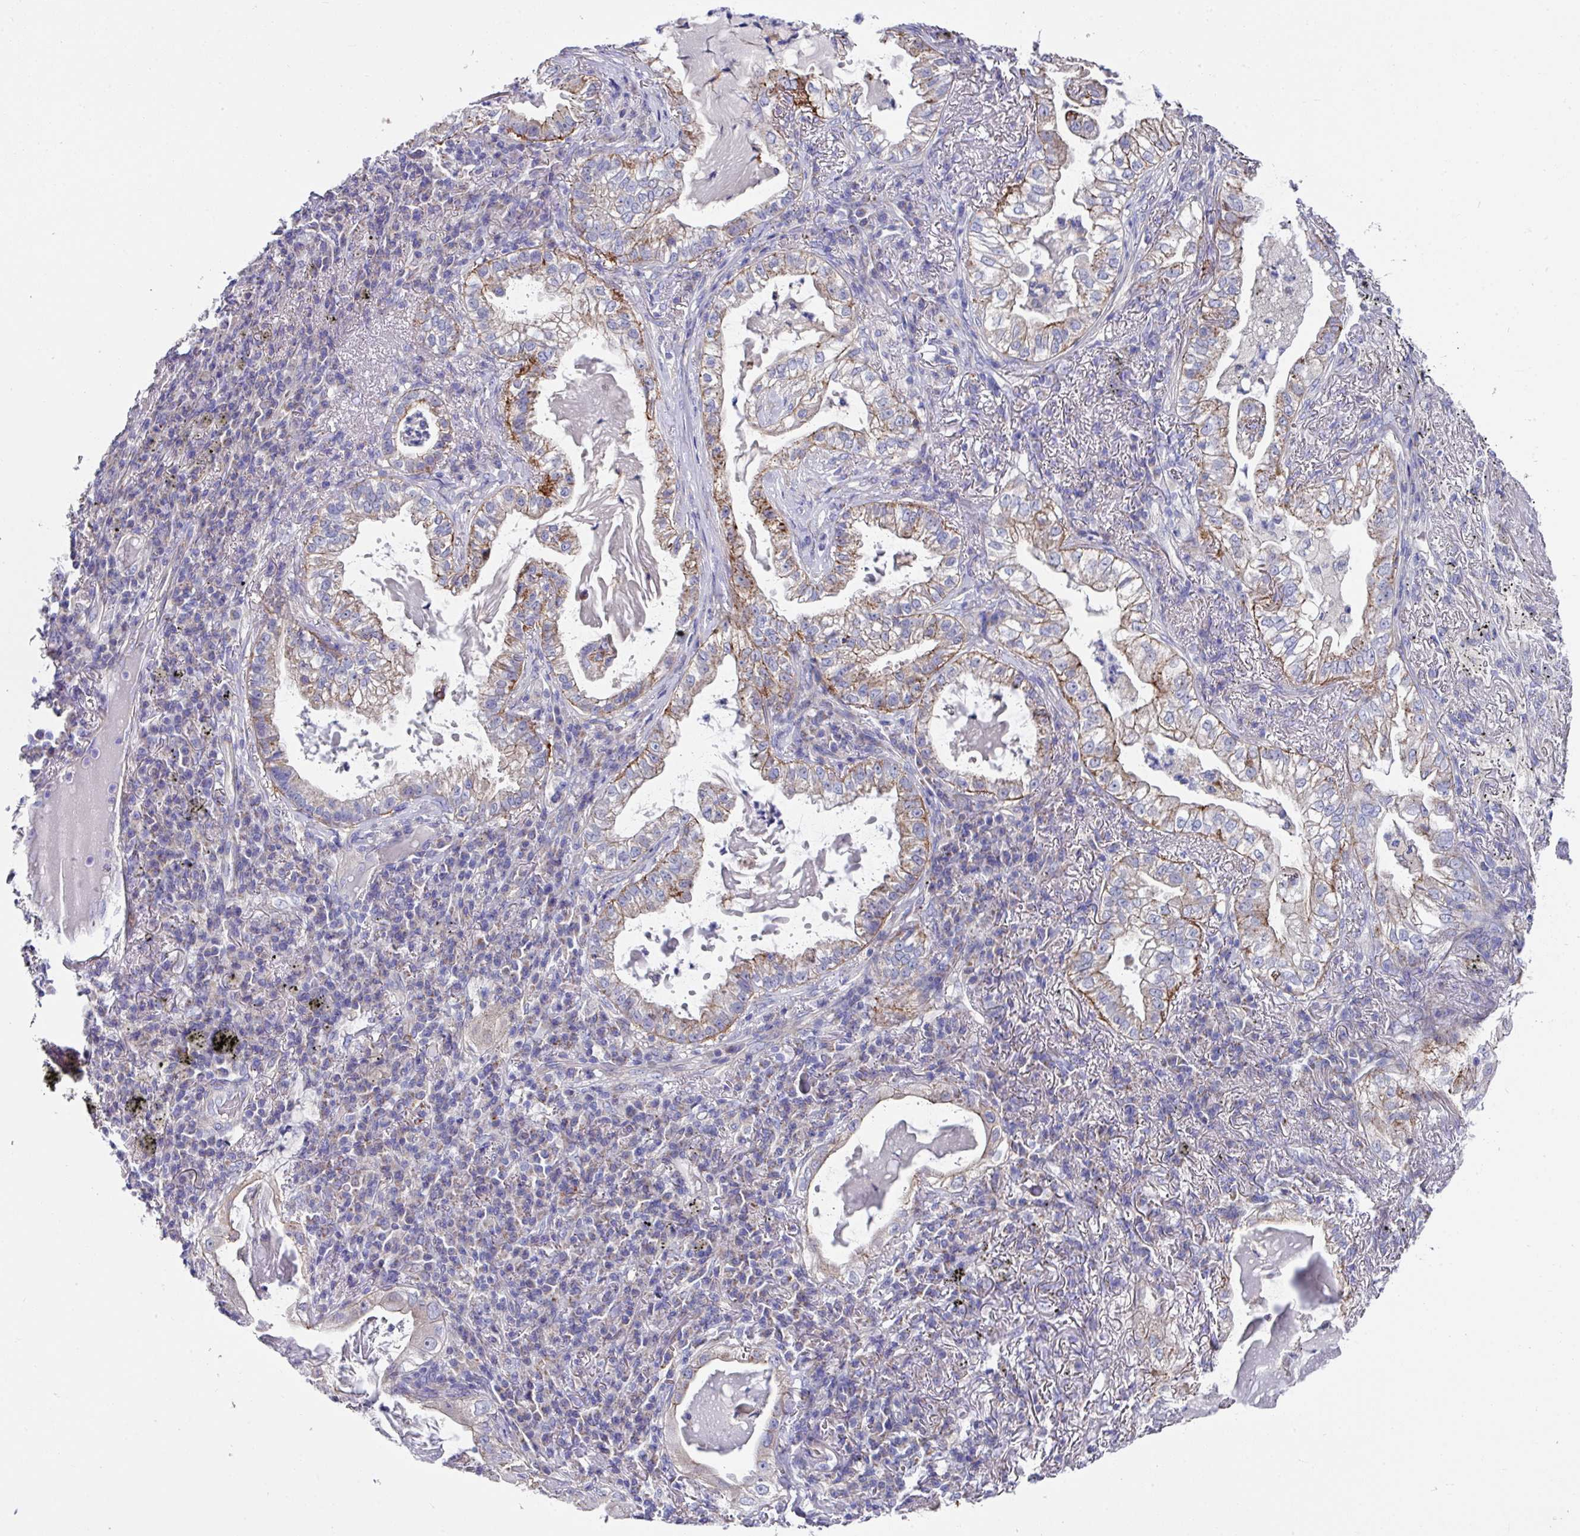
{"staining": {"intensity": "moderate", "quantity": "25%-75%", "location": "cytoplasmic/membranous"}, "tissue": "lung cancer", "cell_type": "Tumor cells", "image_type": "cancer", "snomed": [{"axis": "morphology", "description": "Adenocarcinoma, NOS"}, {"axis": "topography", "description": "Lung"}], "caption": "About 25%-75% of tumor cells in human lung cancer (adenocarcinoma) exhibit moderate cytoplasmic/membranous protein positivity as visualized by brown immunohistochemical staining.", "gene": "CLDN1", "patient": {"sex": "female", "age": 73}}